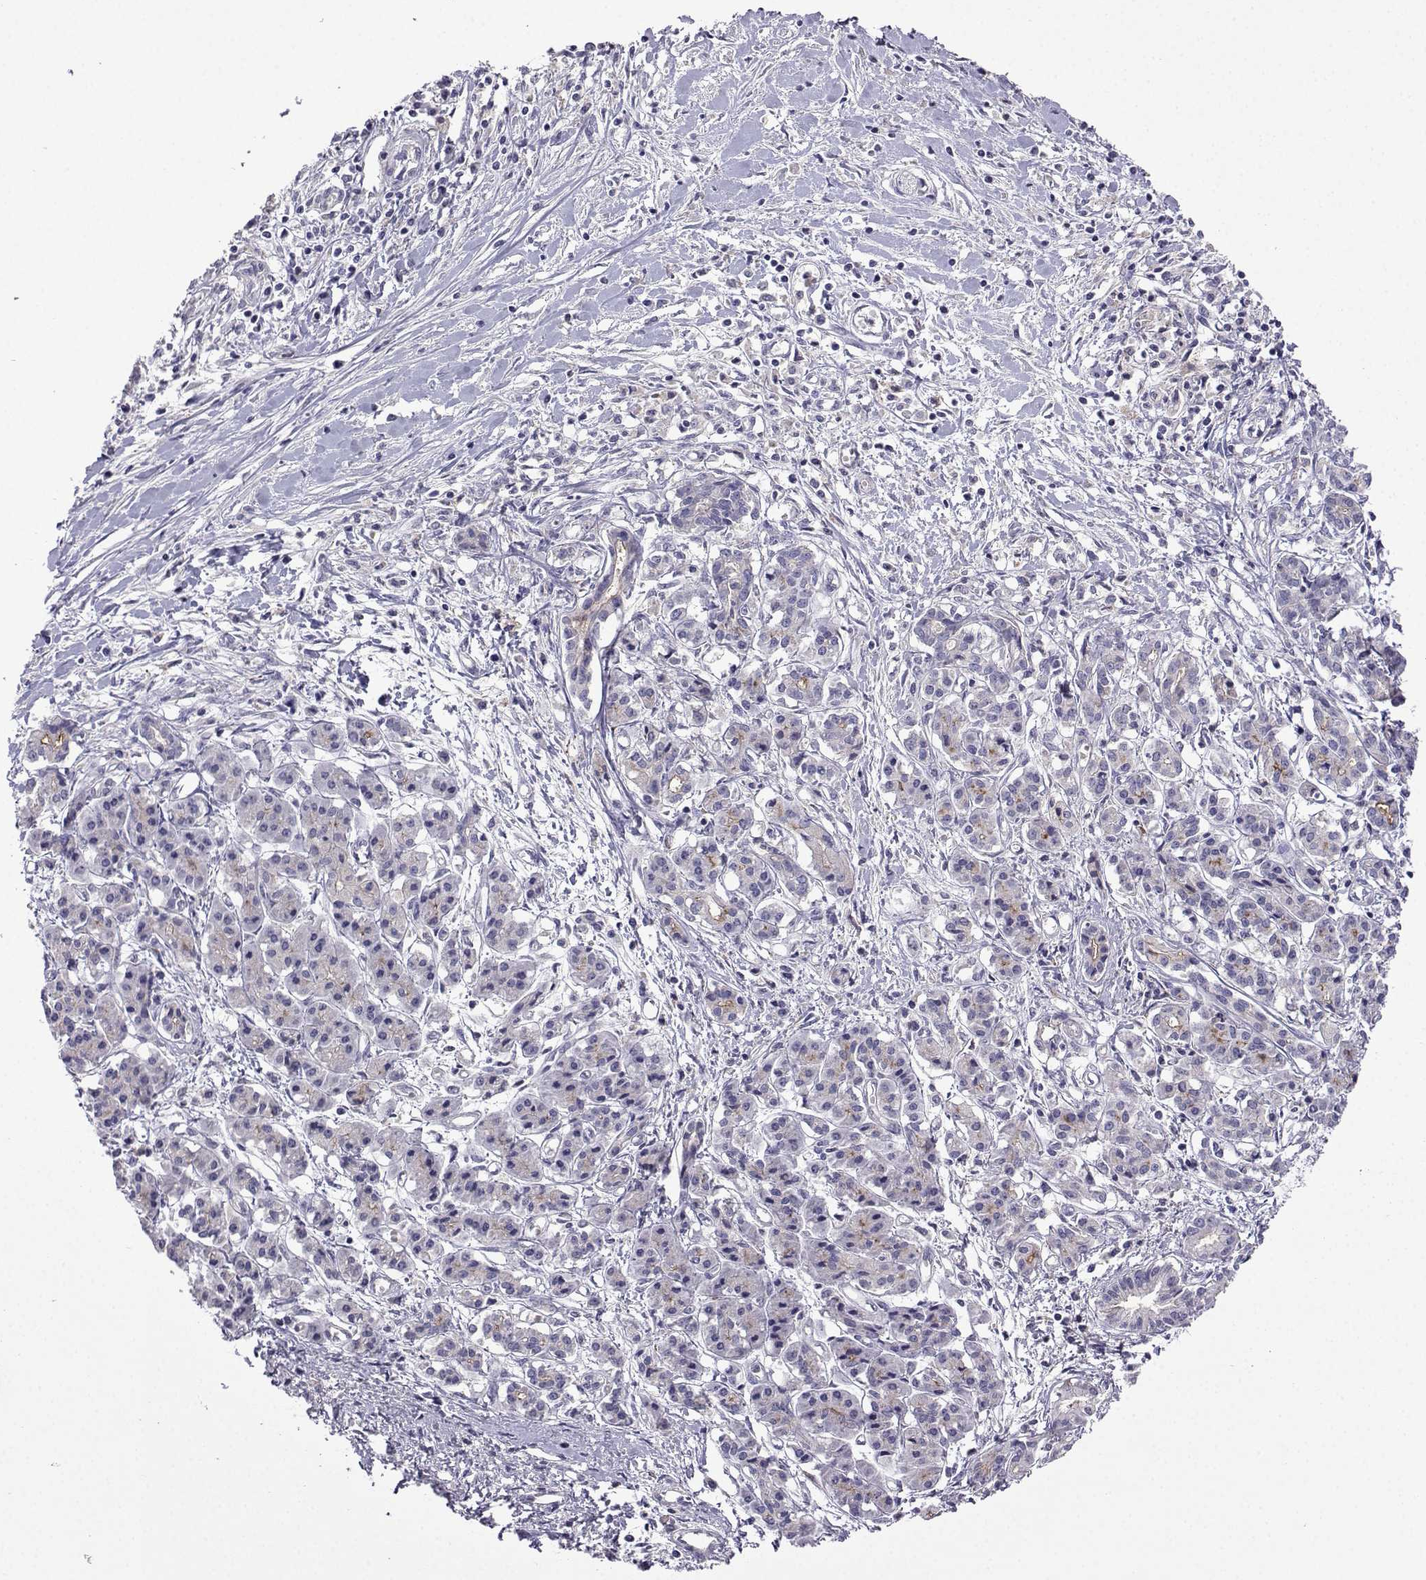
{"staining": {"intensity": "weak", "quantity": "<25%", "location": "cytoplasmic/membranous"}, "tissue": "pancreatic cancer", "cell_type": "Tumor cells", "image_type": "cancer", "snomed": [{"axis": "morphology", "description": "Adenocarcinoma, NOS"}, {"axis": "topography", "description": "Pancreas"}], "caption": "Immunohistochemistry (IHC) of human adenocarcinoma (pancreatic) demonstrates no expression in tumor cells.", "gene": "FCAMR", "patient": {"sex": "male", "age": 48}}